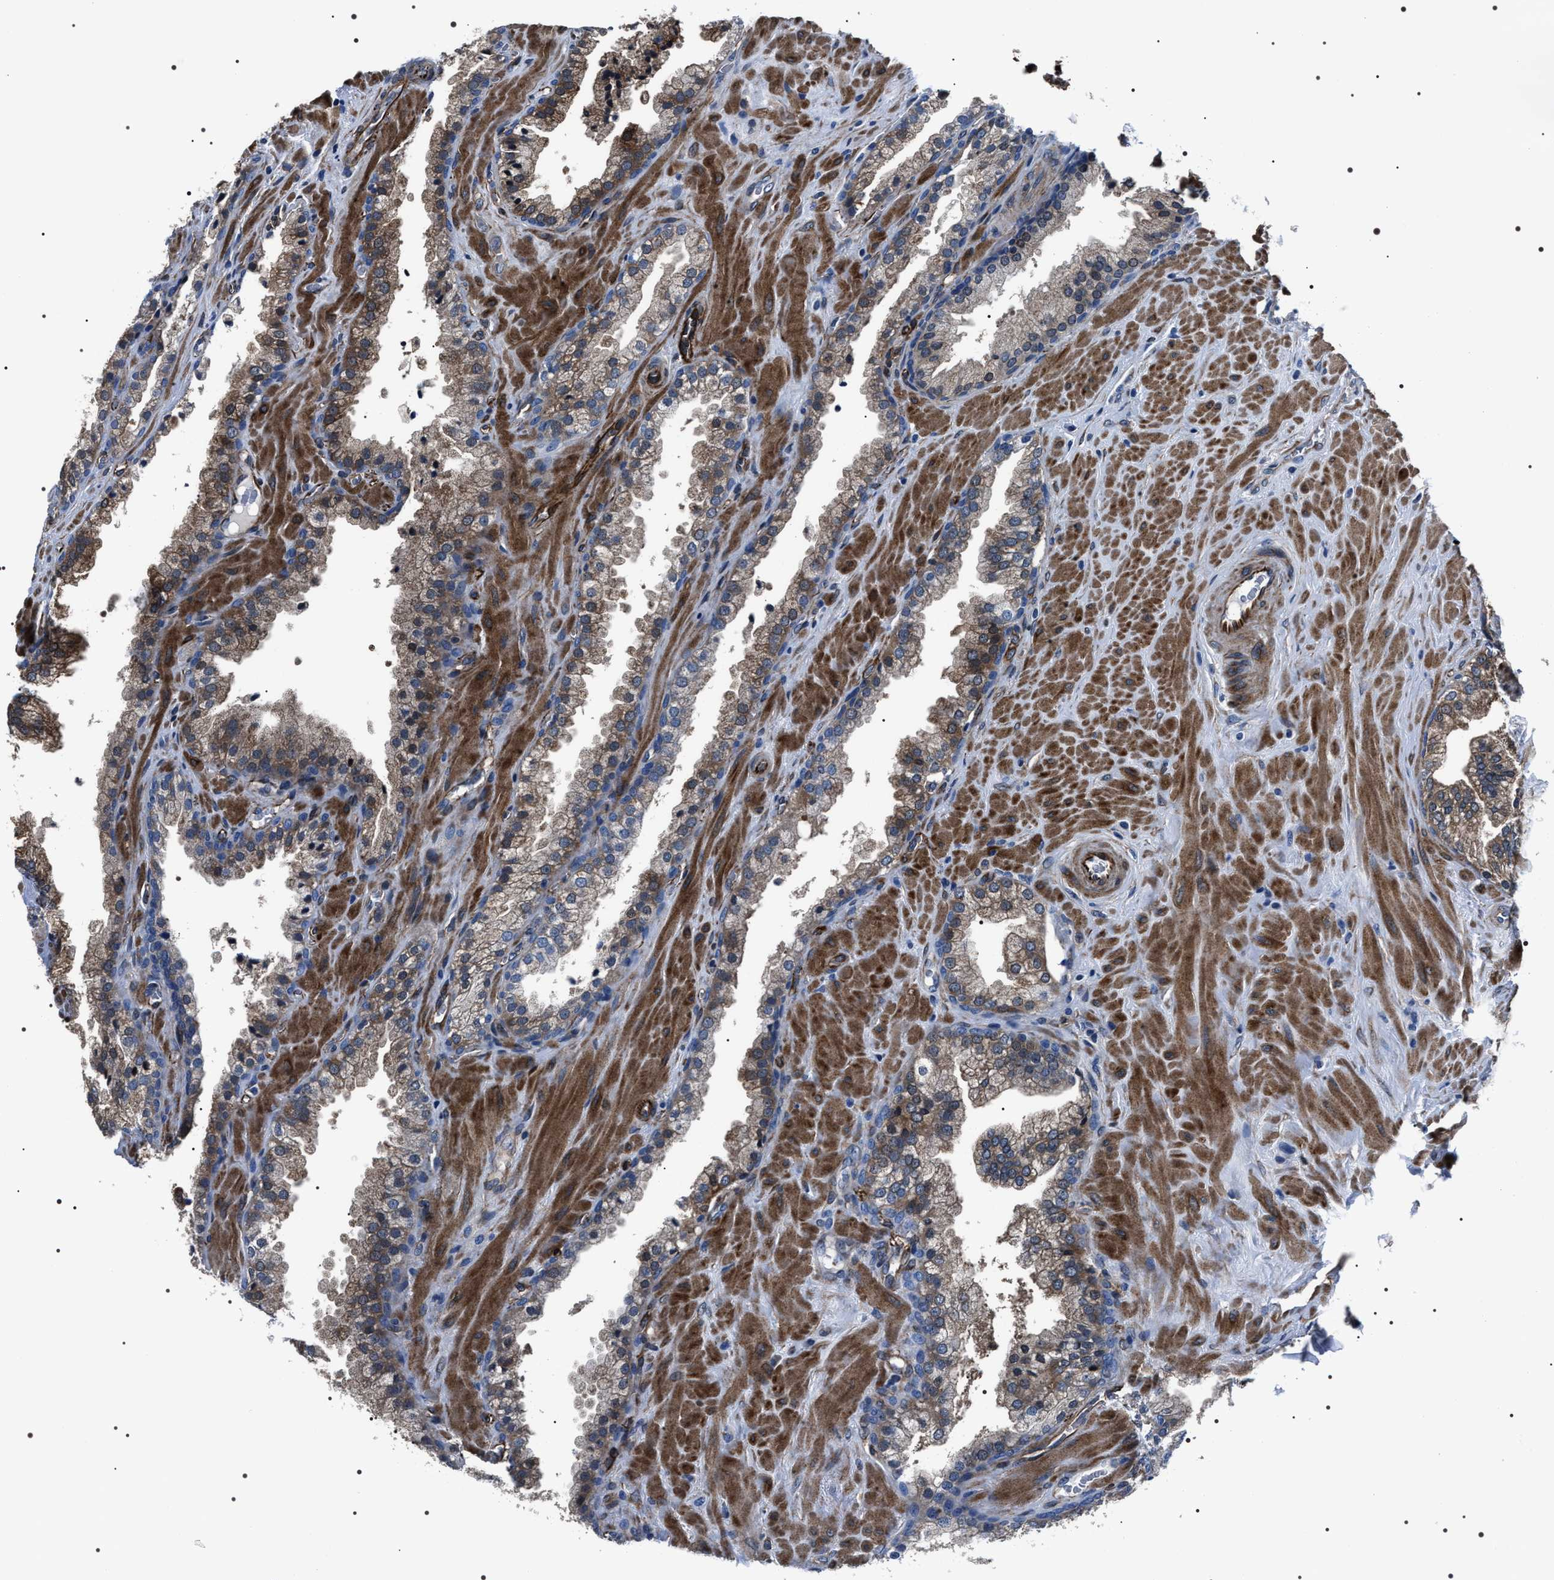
{"staining": {"intensity": "strong", "quantity": "25%-75%", "location": "cytoplasmic/membranous"}, "tissue": "prostate cancer", "cell_type": "Tumor cells", "image_type": "cancer", "snomed": [{"axis": "morphology", "description": "Adenocarcinoma, Low grade"}, {"axis": "topography", "description": "Prostate"}], "caption": "Protein positivity by immunohistochemistry (IHC) displays strong cytoplasmic/membranous expression in approximately 25%-75% of tumor cells in prostate cancer (adenocarcinoma (low-grade)).", "gene": "BAG2", "patient": {"sex": "male", "age": 71}}